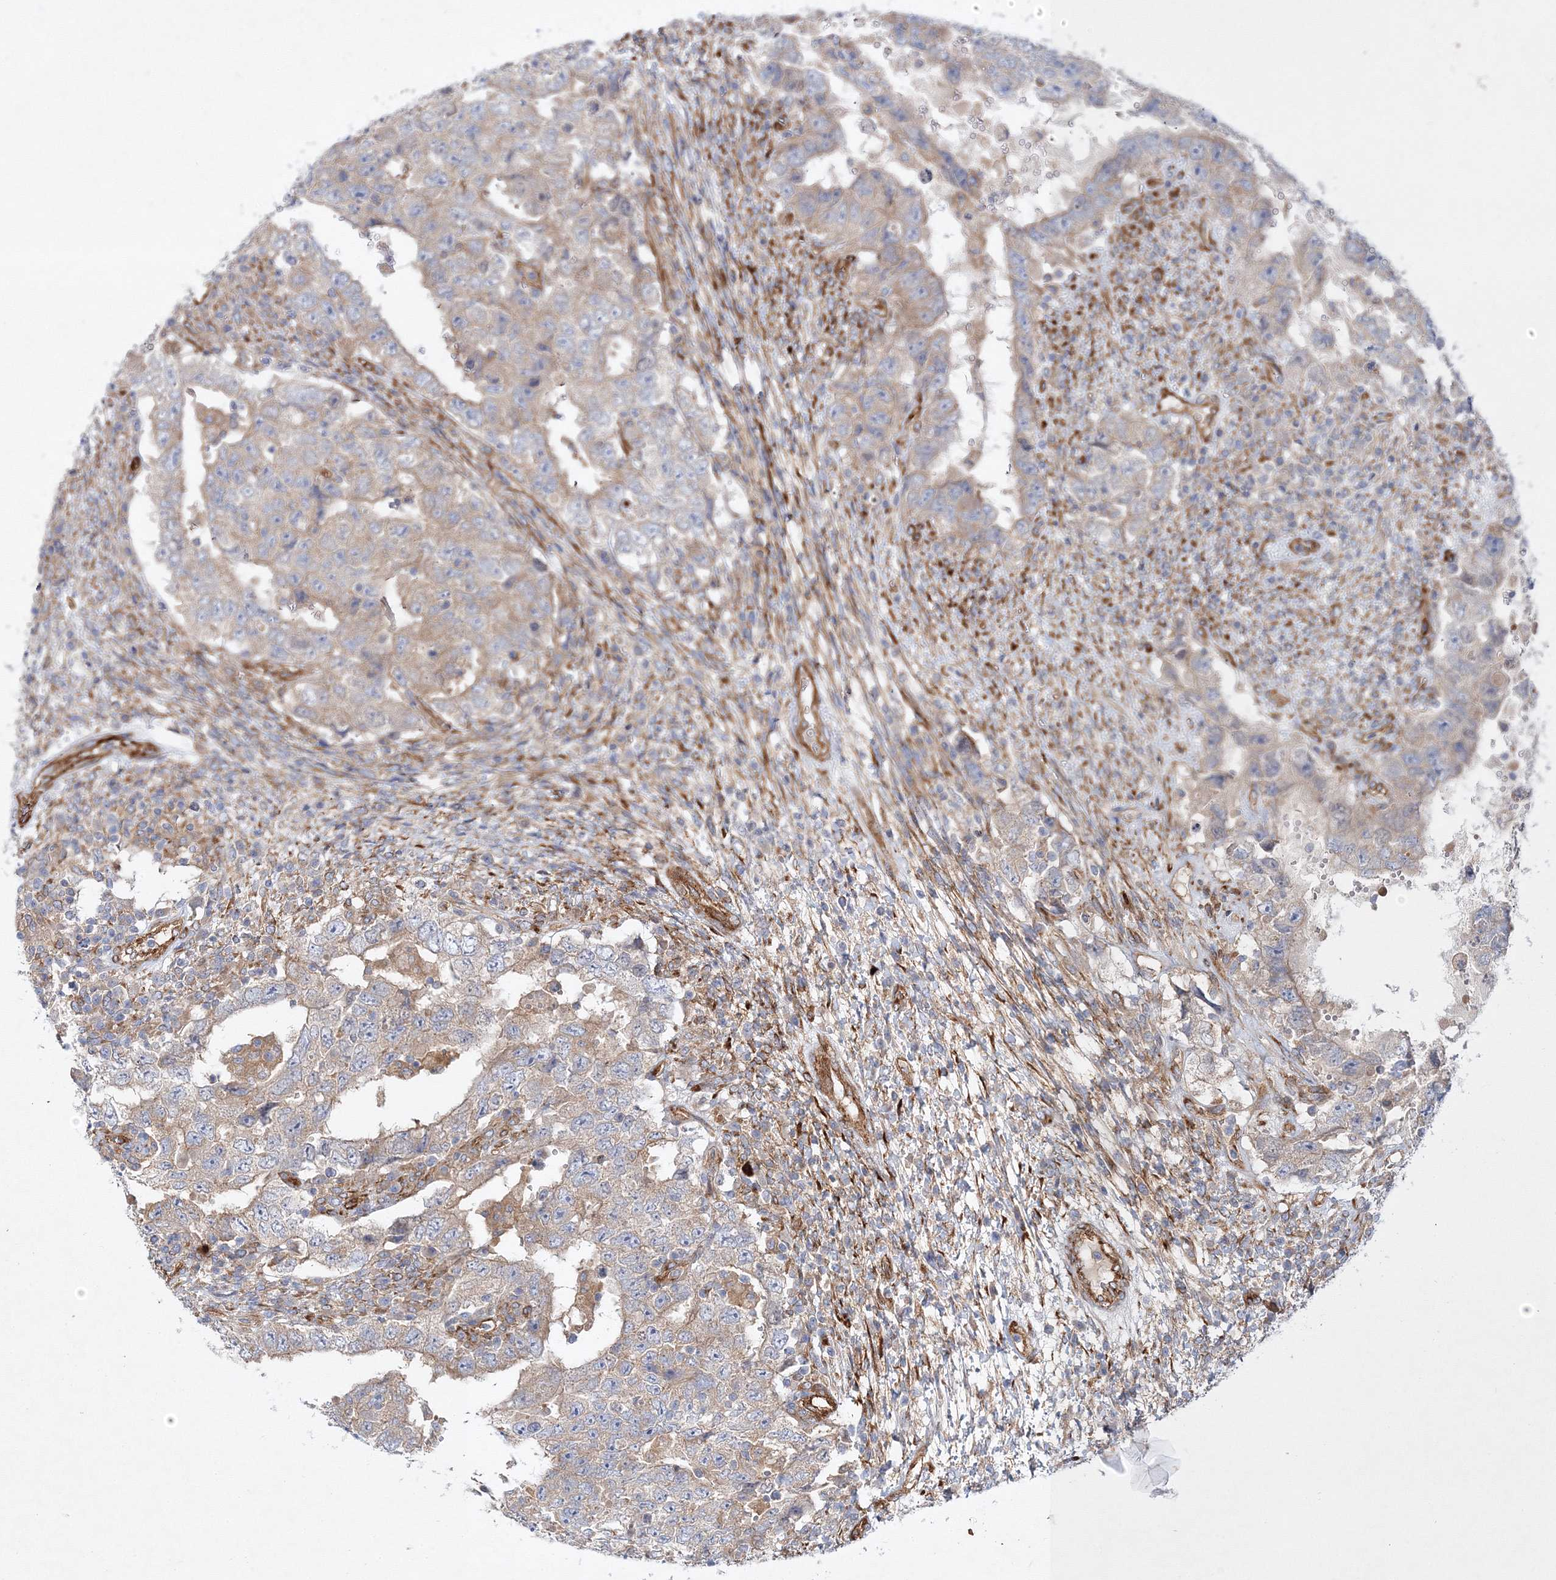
{"staining": {"intensity": "weak", "quantity": "25%-75%", "location": "cytoplasmic/membranous"}, "tissue": "testis cancer", "cell_type": "Tumor cells", "image_type": "cancer", "snomed": [{"axis": "morphology", "description": "Carcinoma, Embryonal, NOS"}, {"axis": "topography", "description": "Testis"}], "caption": "A photomicrograph of human testis cancer (embryonal carcinoma) stained for a protein reveals weak cytoplasmic/membranous brown staining in tumor cells.", "gene": "ZFYVE16", "patient": {"sex": "male", "age": 26}}